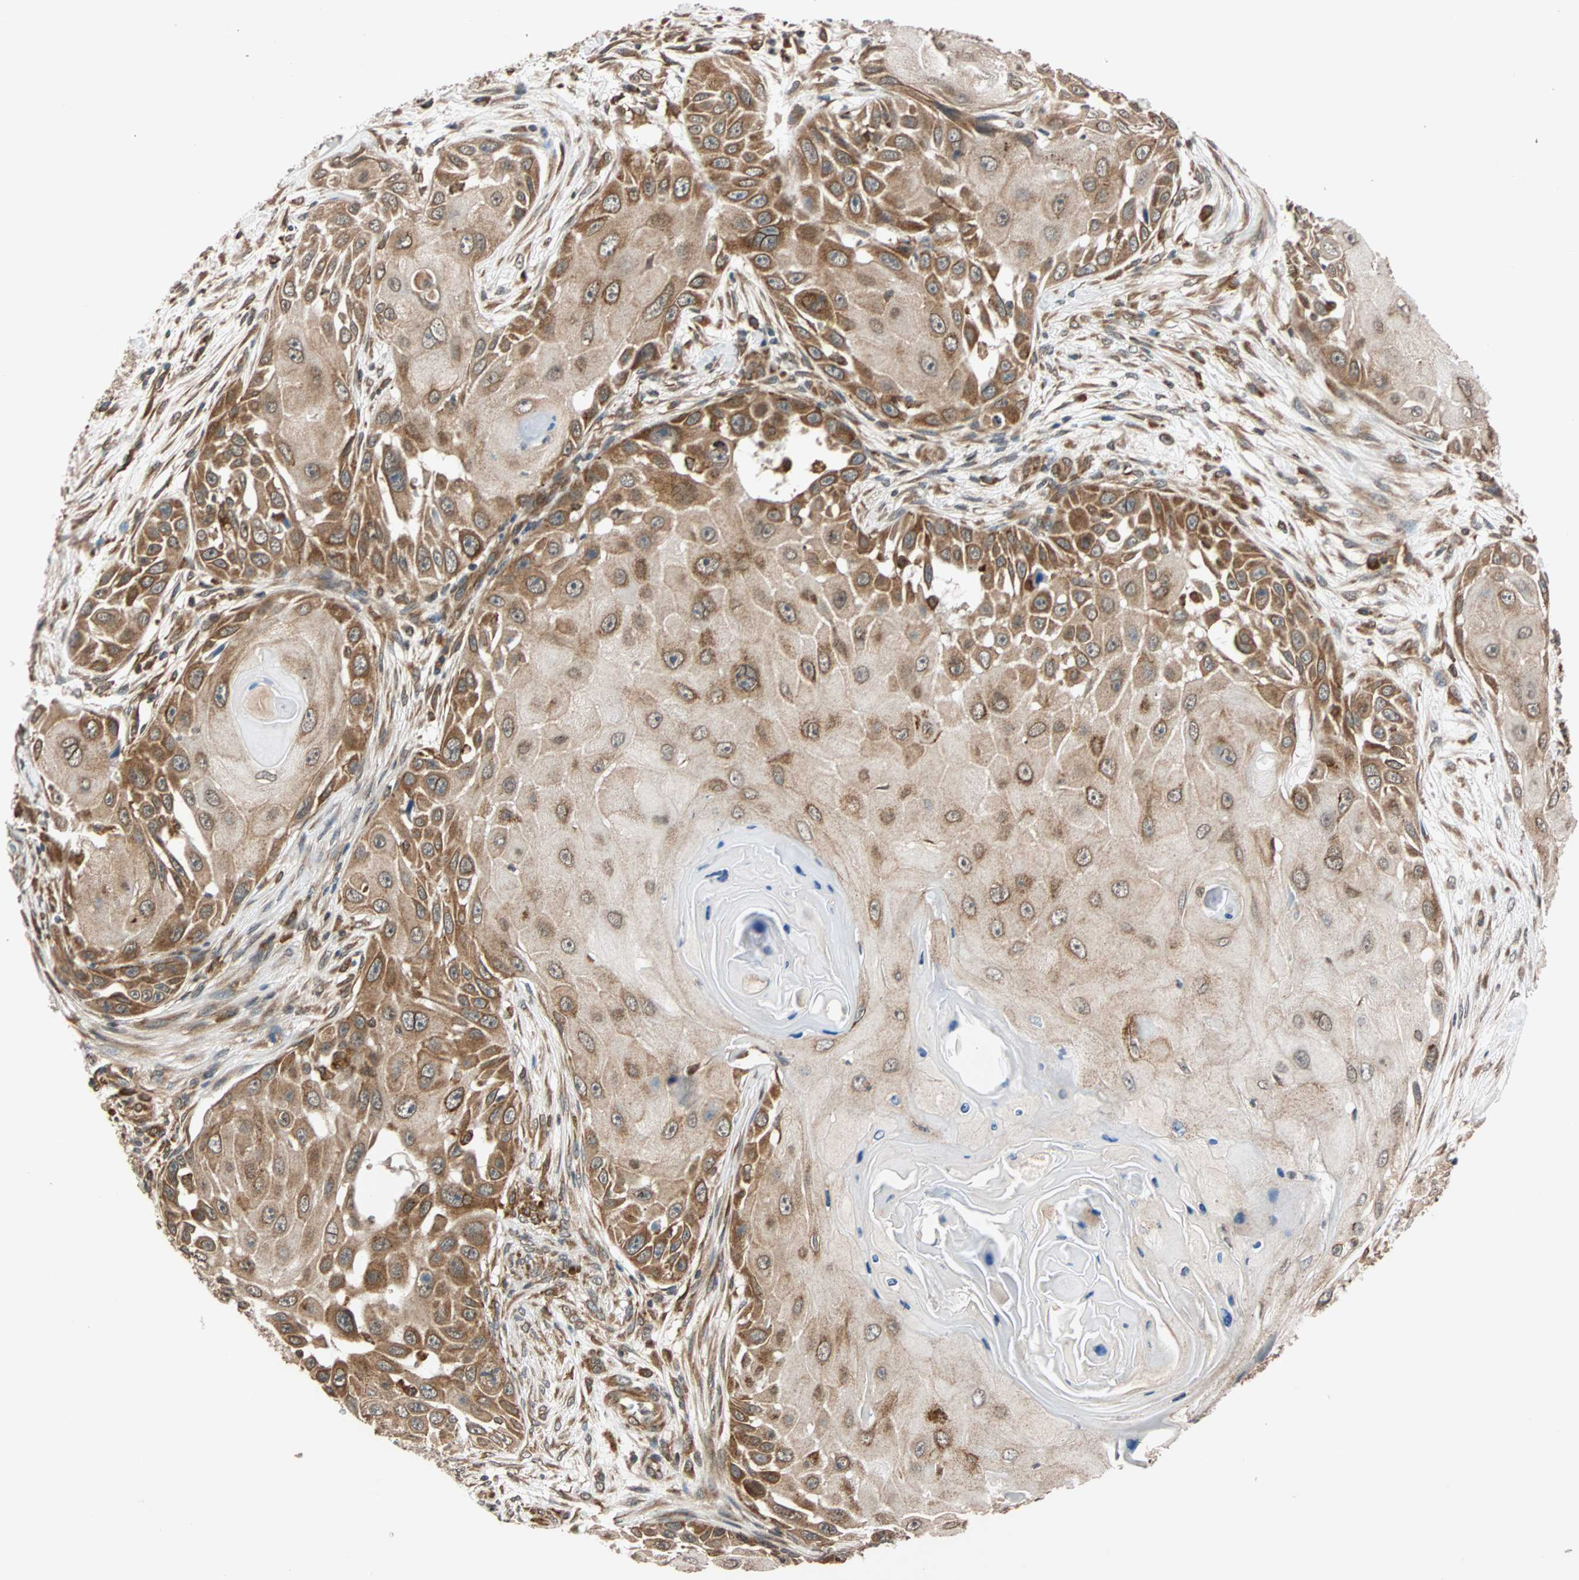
{"staining": {"intensity": "moderate", "quantity": ">75%", "location": "cytoplasmic/membranous"}, "tissue": "skin cancer", "cell_type": "Tumor cells", "image_type": "cancer", "snomed": [{"axis": "morphology", "description": "Squamous cell carcinoma, NOS"}, {"axis": "topography", "description": "Skin"}], "caption": "Tumor cells display medium levels of moderate cytoplasmic/membranous expression in approximately >75% of cells in human skin cancer. Nuclei are stained in blue.", "gene": "AUP1", "patient": {"sex": "female", "age": 44}}